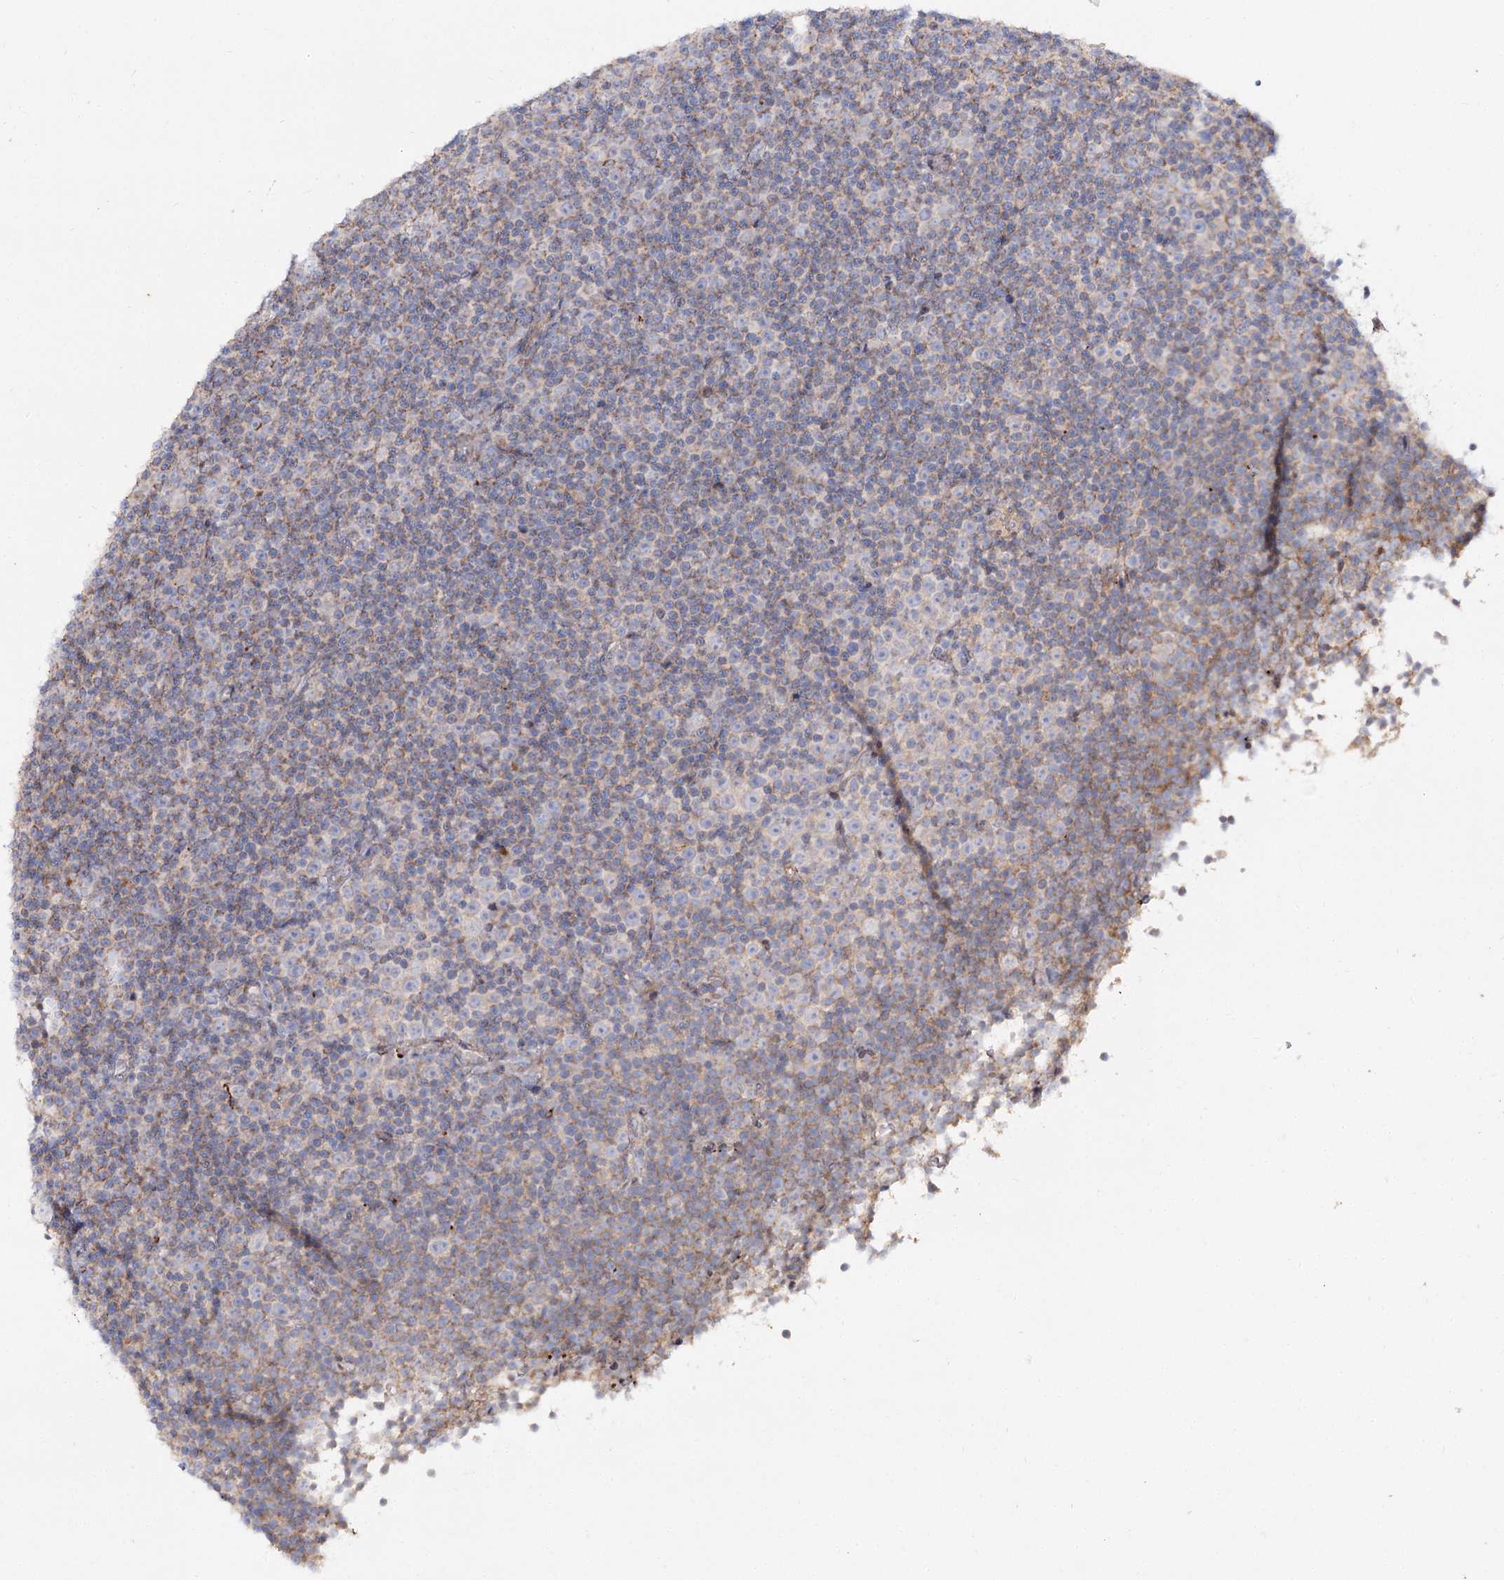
{"staining": {"intensity": "weak", "quantity": "25%-75%", "location": "cytoplasmic/membranous"}, "tissue": "lymphoma", "cell_type": "Tumor cells", "image_type": "cancer", "snomed": [{"axis": "morphology", "description": "Malignant lymphoma, non-Hodgkin's type, Low grade"}, {"axis": "topography", "description": "Lymph node"}], "caption": "Immunohistochemical staining of lymphoma shows low levels of weak cytoplasmic/membranous expression in approximately 25%-75% of tumor cells.", "gene": "C11orf80", "patient": {"sex": "female", "age": 67}}